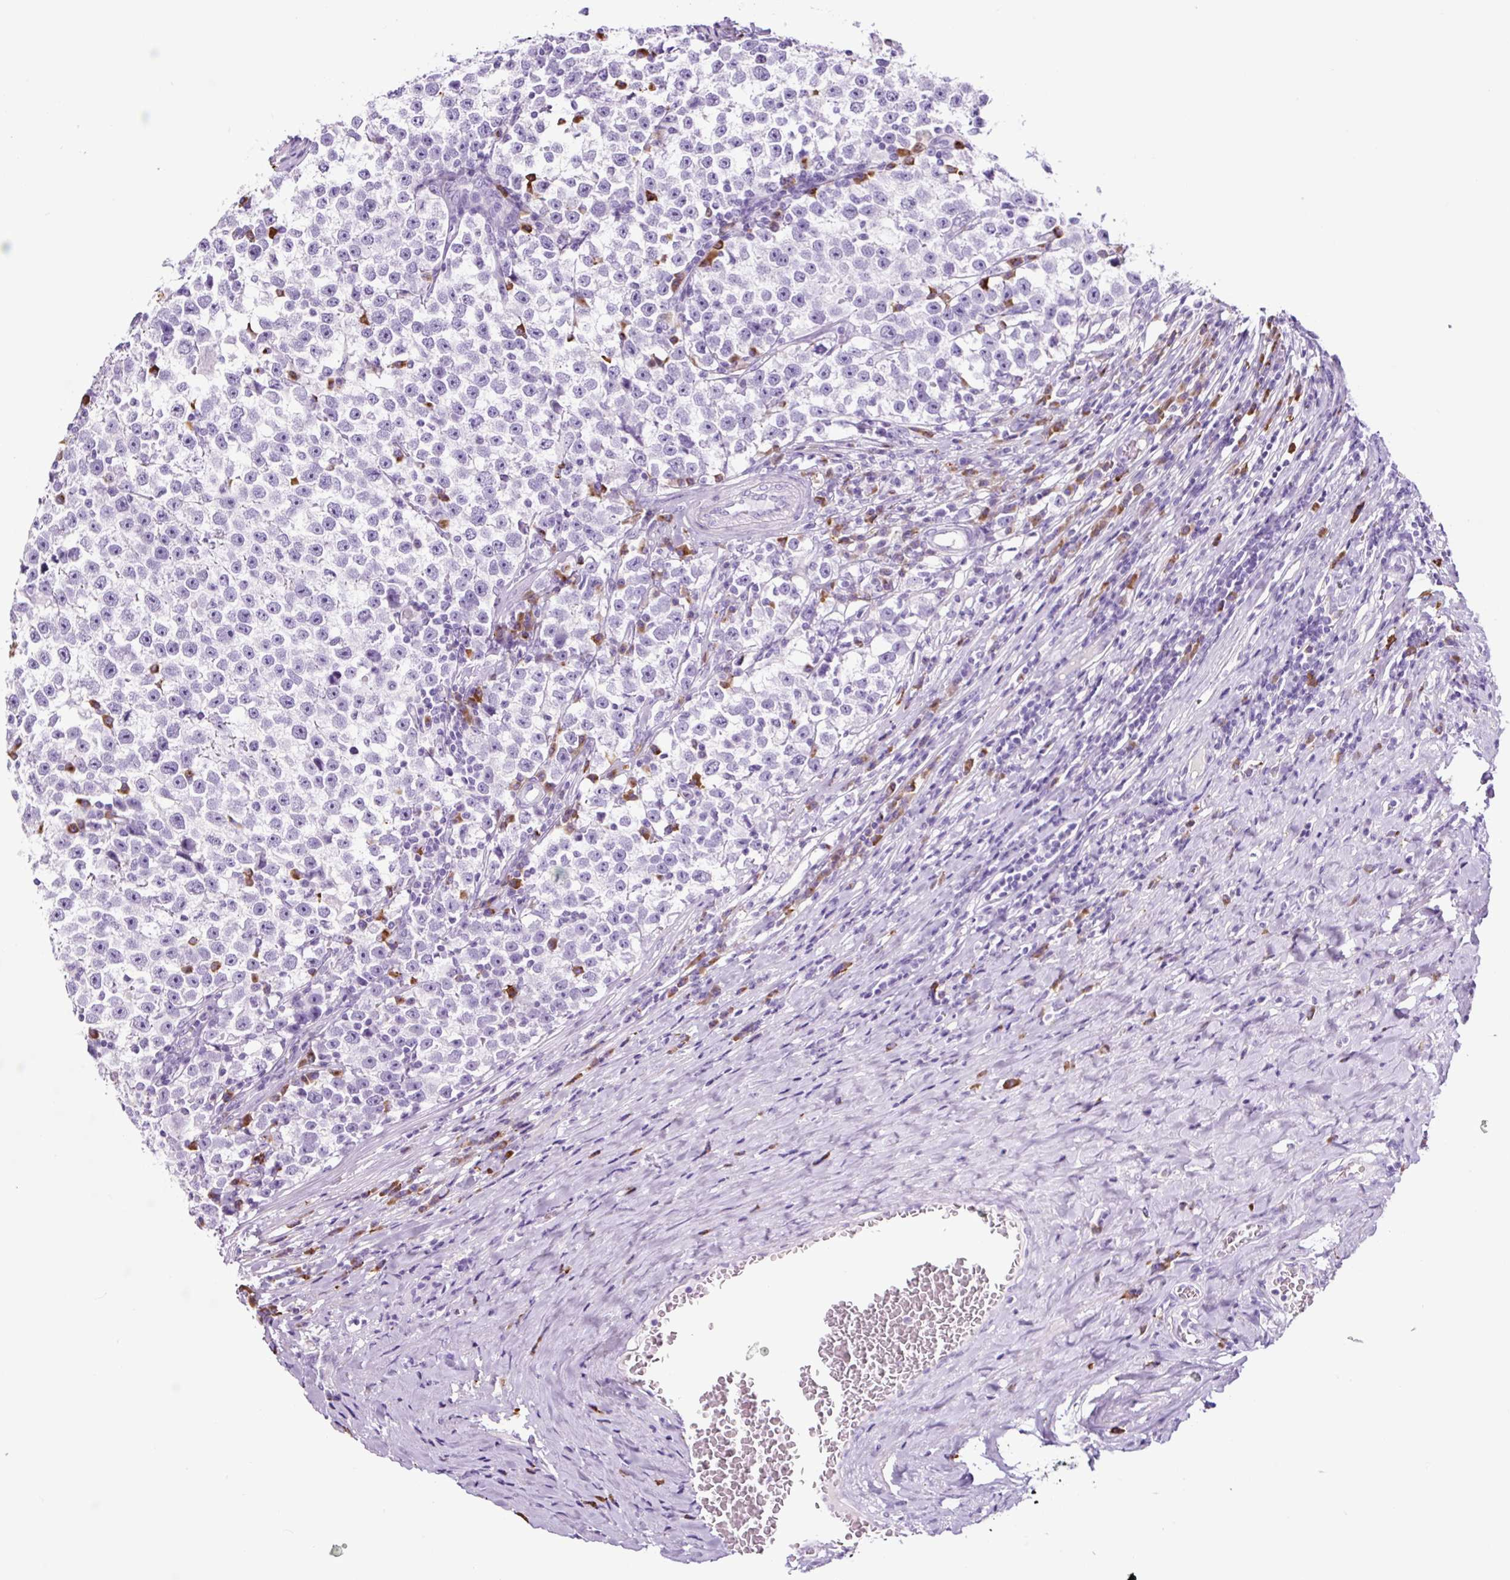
{"staining": {"intensity": "negative", "quantity": "none", "location": "none"}, "tissue": "testis cancer", "cell_type": "Tumor cells", "image_type": "cancer", "snomed": [{"axis": "morphology", "description": "Normal tissue, NOS"}, {"axis": "morphology", "description": "Seminoma, NOS"}, {"axis": "topography", "description": "Testis"}], "caption": "DAB immunohistochemical staining of human seminoma (testis) displays no significant expression in tumor cells.", "gene": "RNF212B", "patient": {"sex": "male", "age": 43}}